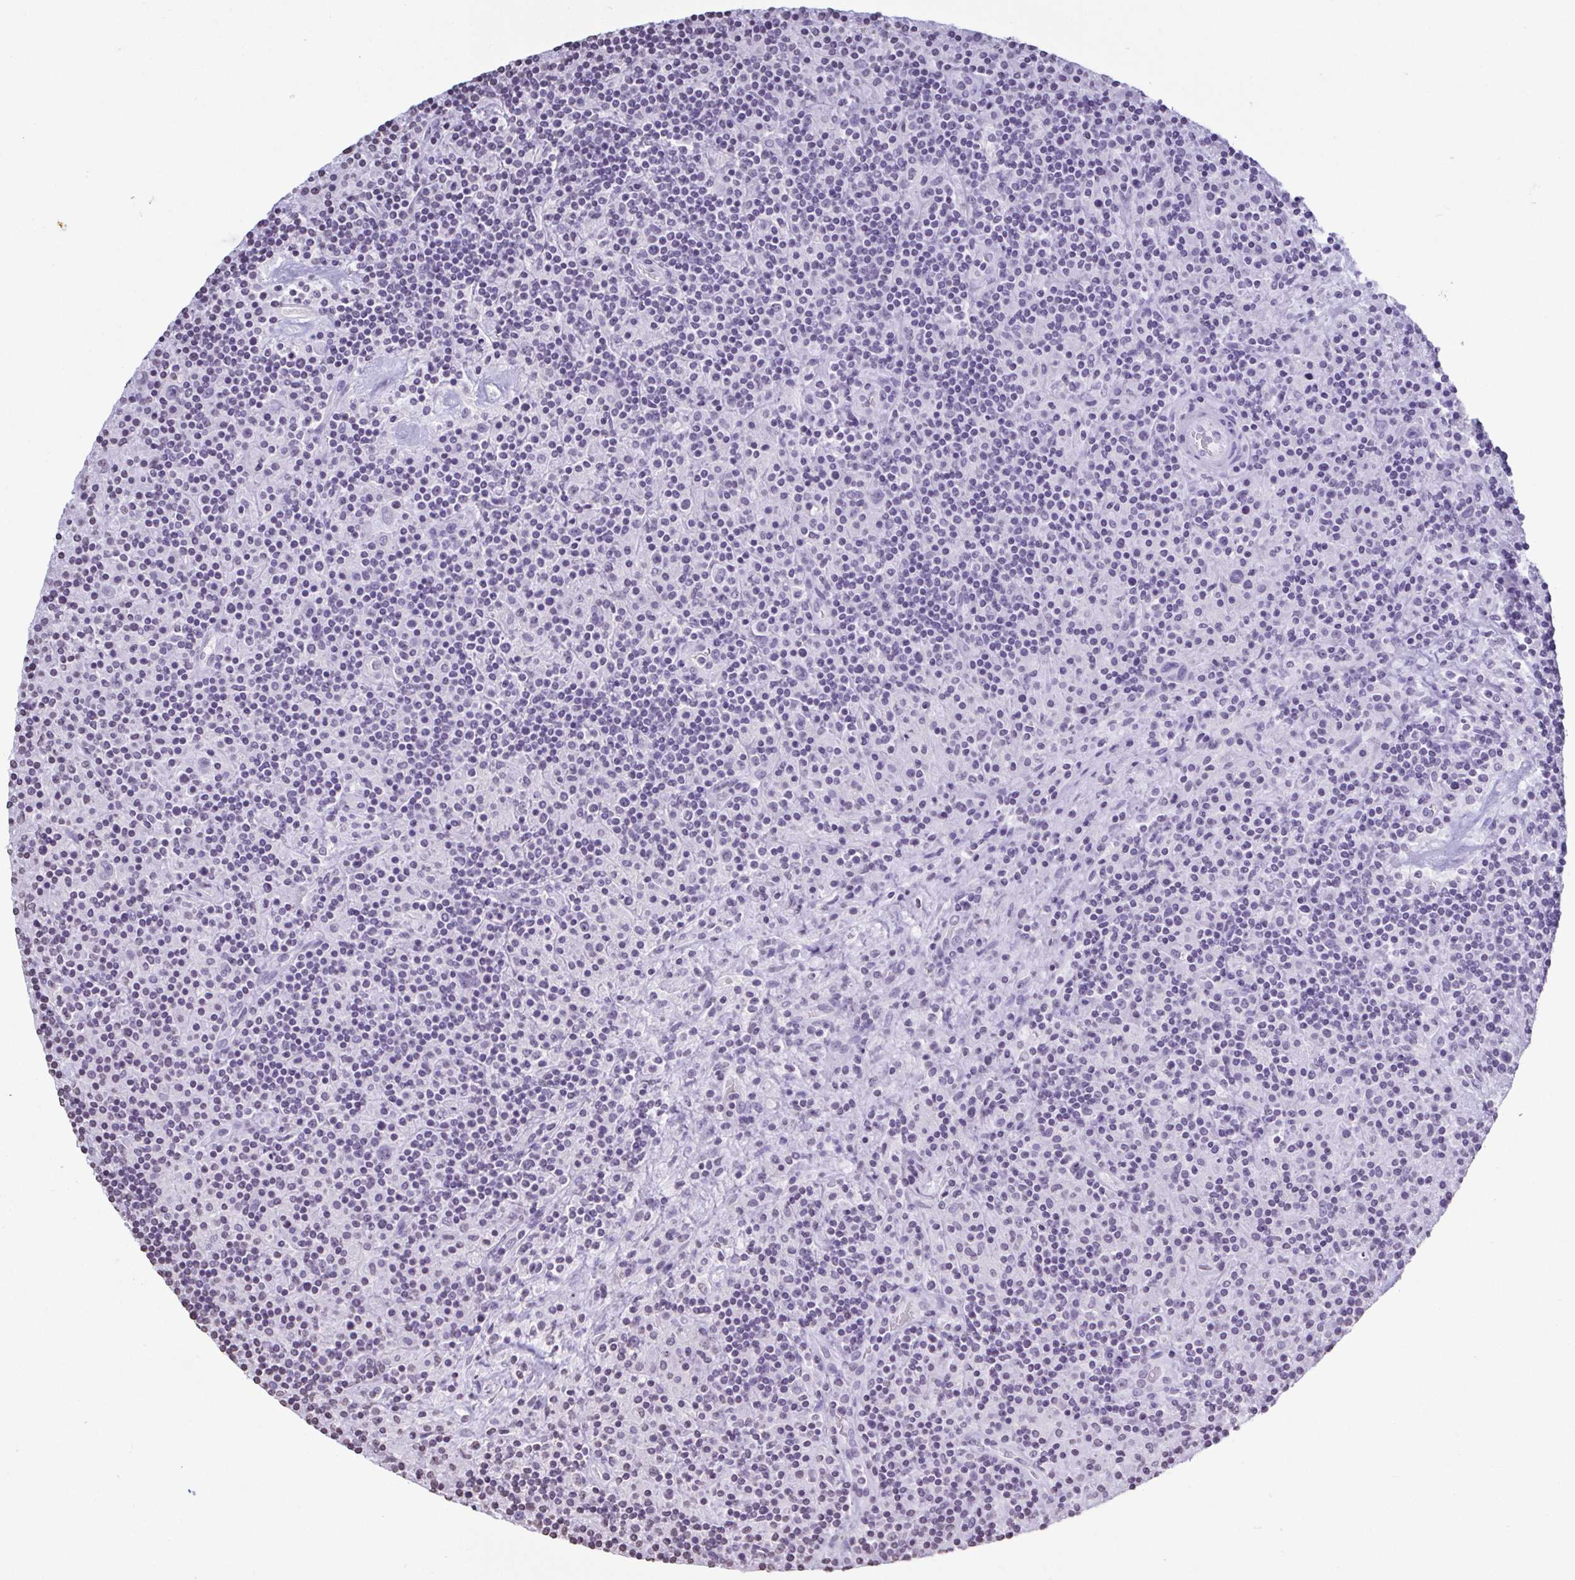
{"staining": {"intensity": "negative", "quantity": "none", "location": "none"}, "tissue": "lymphoma", "cell_type": "Tumor cells", "image_type": "cancer", "snomed": [{"axis": "morphology", "description": "Hodgkin's disease, NOS"}, {"axis": "topography", "description": "Lymph node"}], "caption": "There is no significant positivity in tumor cells of lymphoma. Nuclei are stained in blue.", "gene": "VCY1B", "patient": {"sex": "male", "age": 70}}